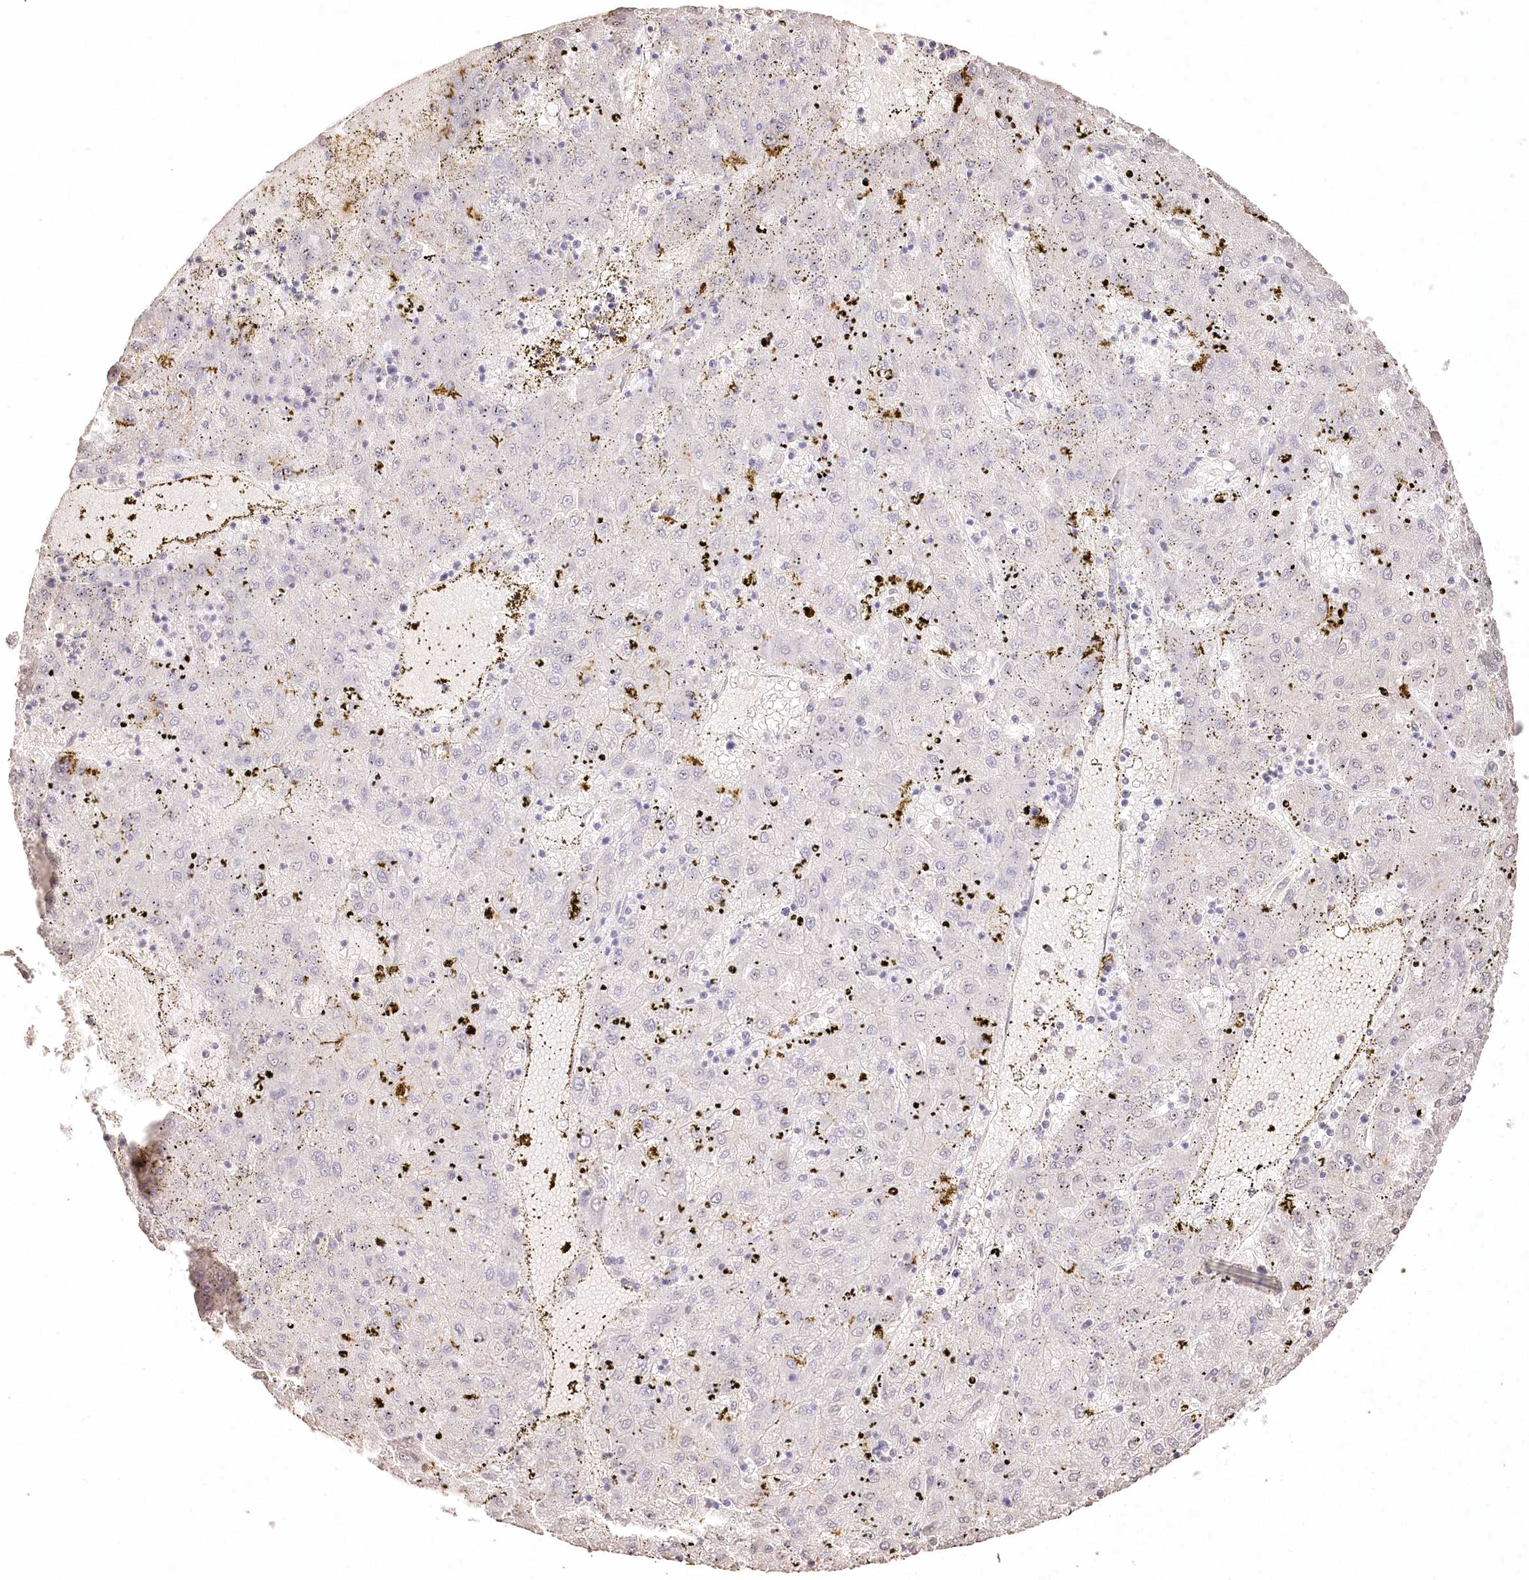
{"staining": {"intensity": "negative", "quantity": "none", "location": "none"}, "tissue": "liver cancer", "cell_type": "Tumor cells", "image_type": "cancer", "snomed": [{"axis": "morphology", "description": "Carcinoma, Hepatocellular, NOS"}, {"axis": "topography", "description": "Liver"}], "caption": "The micrograph exhibits no significant positivity in tumor cells of liver hepatocellular carcinoma.", "gene": "DMXL1", "patient": {"sex": "male", "age": 72}}